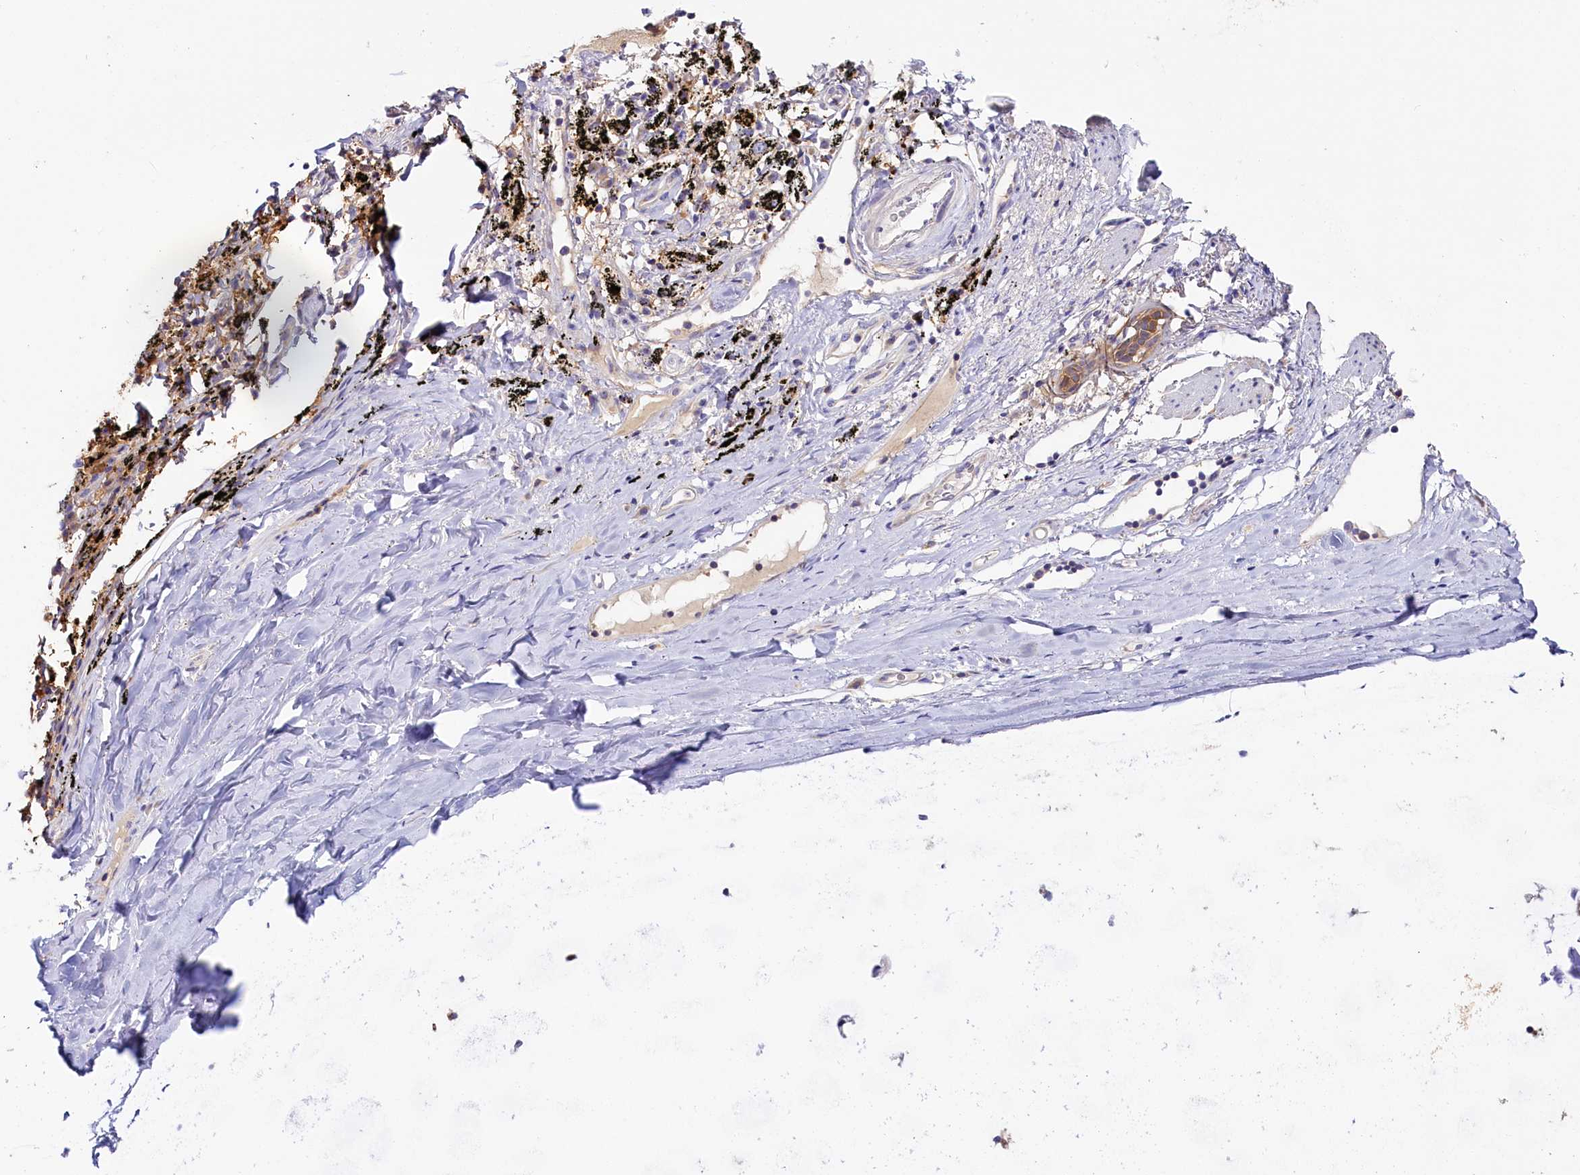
{"staining": {"intensity": "negative", "quantity": "none", "location": "none"}, "tissue": "adipose tissue", "cell_type": "Adipocytes", "image_type": "normal", "snomed": [{"axis": "morphology", "description": "Normal tissue, NOS"}, {"axis": "topography", "description": "Lymph node"}, {"axis": "topography", "description": "Bronchus"}], "caption": "Immunohistochemistry (IHC) histopathology image of benign adipose tissue: human adipose tissue stained with DAB (3,3'-diaminobenzidine) shows no significant protein expression in adipocytes. The staining was performed using DAB (3,3'-diaminobenzidine) to visualize the protein expression in brown, while the nuclei were stained in blue with hematoxylin (Magnification: 20x).", "gene": "KATNB1", "patient": {"sex": "male", "age": 63}}